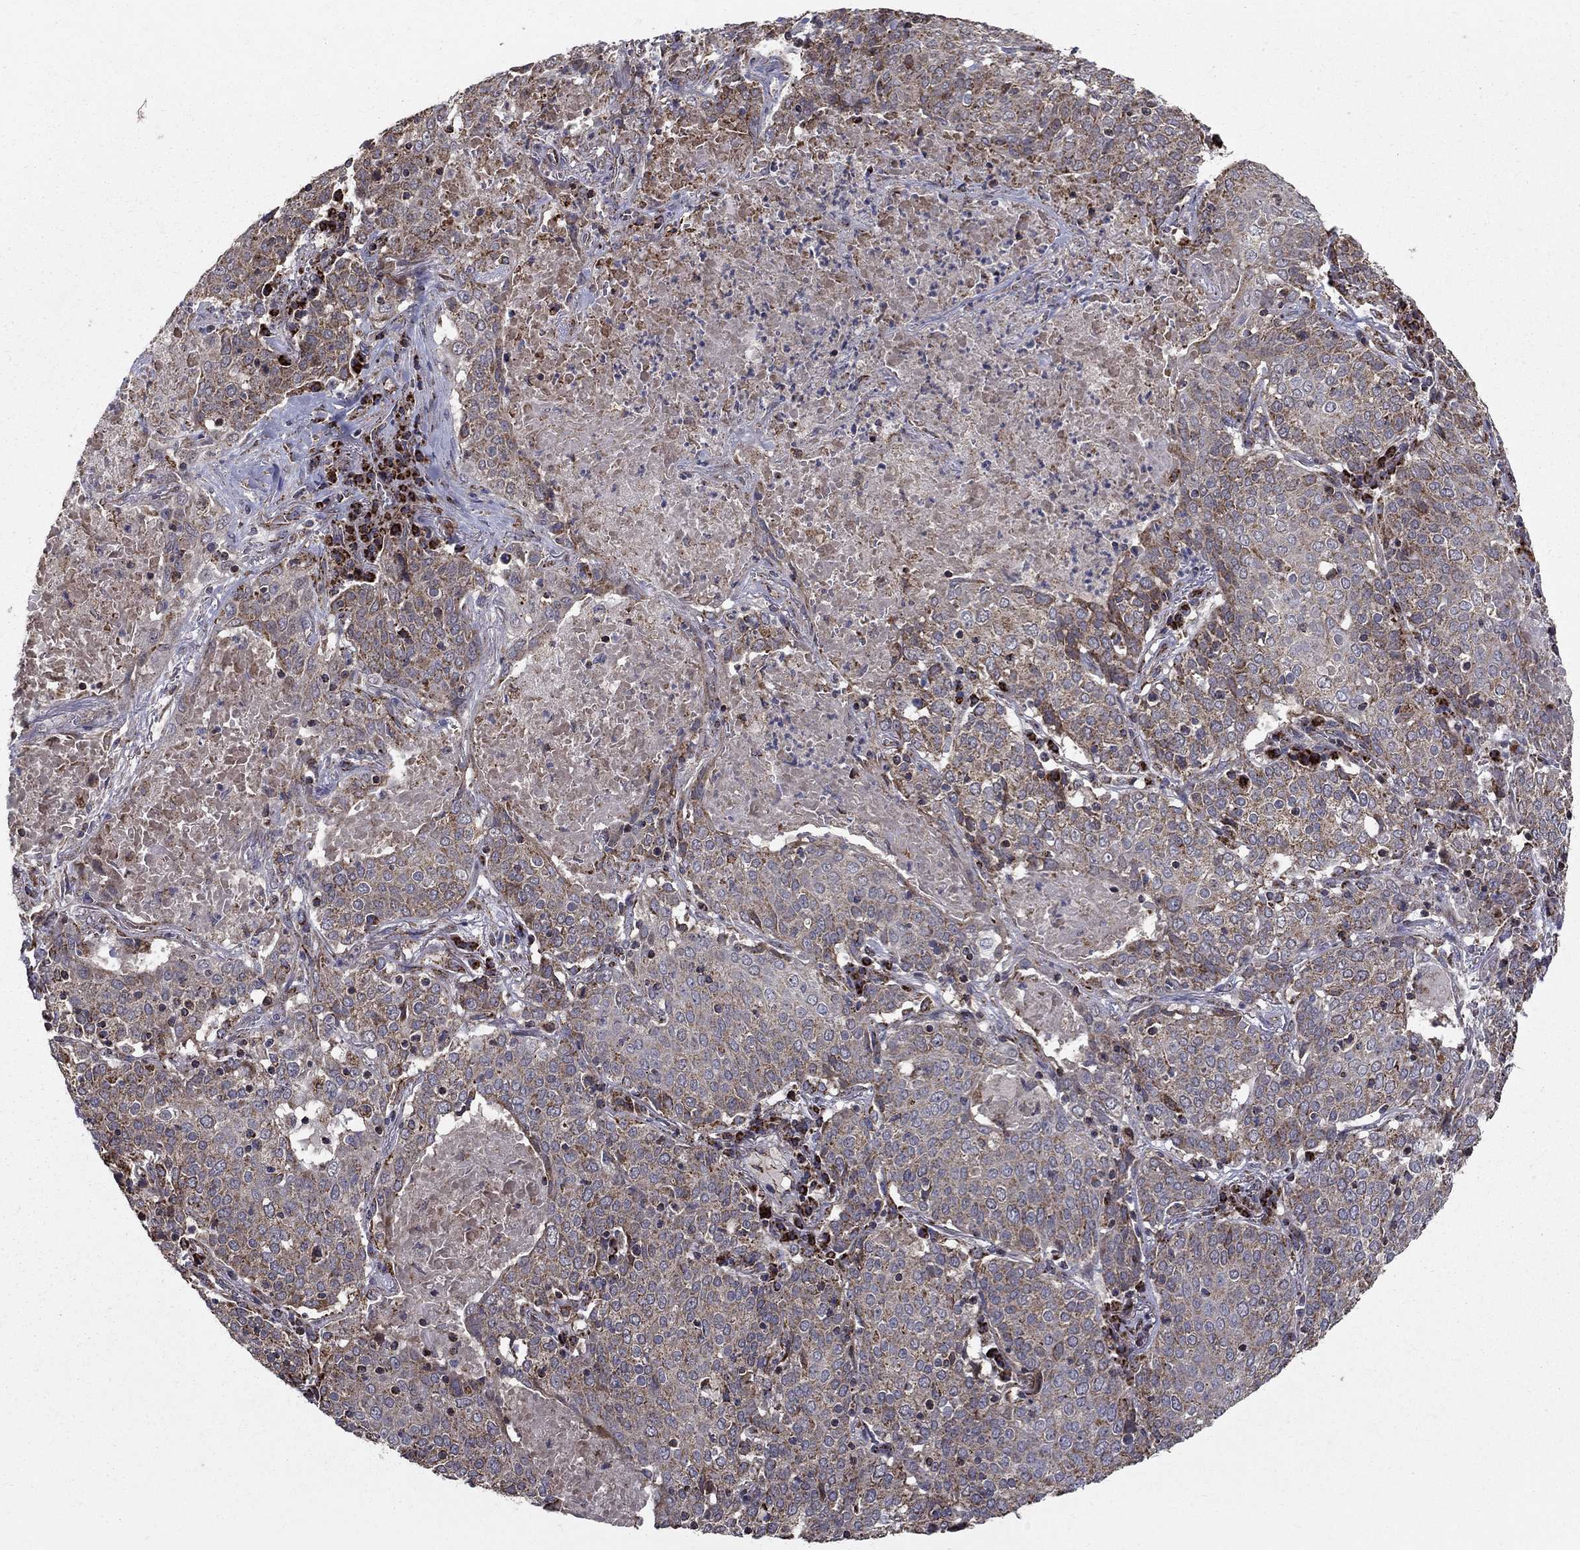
{"staining": {"intensity": "moderate", "quantity": "<25%", "location": "cytoplasmic/membranous"}, "tissue": "lung cancer", "cell_type": "Tumor cells", "image_type": "cancer", "snomed": [{"axis": "morphology", "description": "Squamous cell carcinoma, NOS"}, {"axis": "topography", "description": "Lung"}], "caption": "The histopathology image exhibits a brown stain indicating the presence of a protein in the cytoplasmic/membranous of tumor cells in lung cancer (squamous cell carcinoma).", "gene": "NDUFS8", "patient": {"sex": "male", "age": 82}}